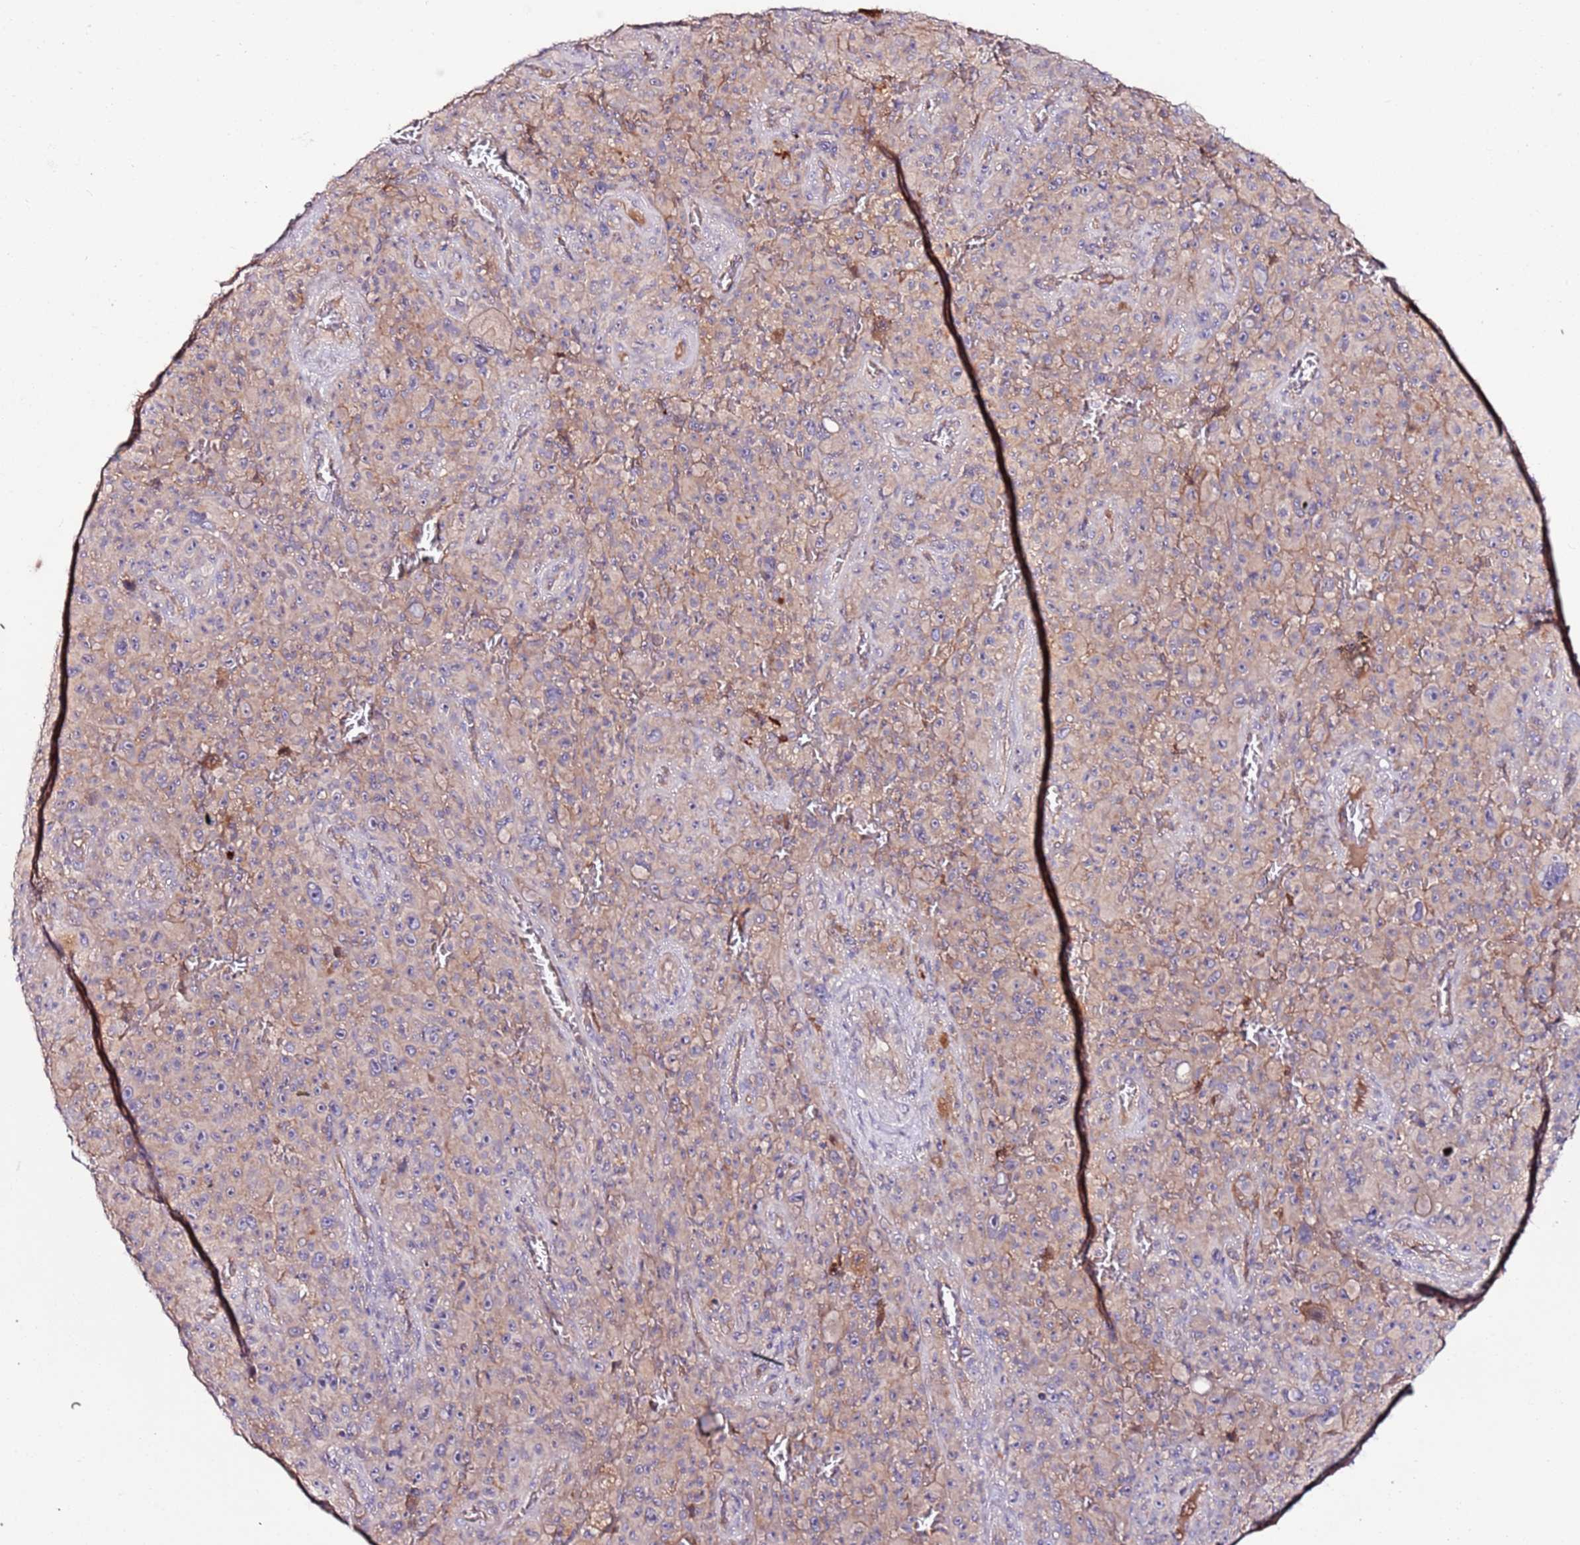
{"staining": {"intensity": "weak", "quantity": ">75%", "location": "cytoplasmic/membranous"}, "tissue": "melanoma", "cell_type": "Tumor cells", "image_type": "cancer", "snomed": [{"axis": "morphology", "description": "Malignant melanoma, NOS"}, {"axis": "topography", "description": "Skin"}], "caption": "Weak cytoplasmic/membranous staining is seen in about >75% of tumor cells in malignant melanoma.", "gene": "FLVCR1", "patient": {"sex": "female", "age": 82}}